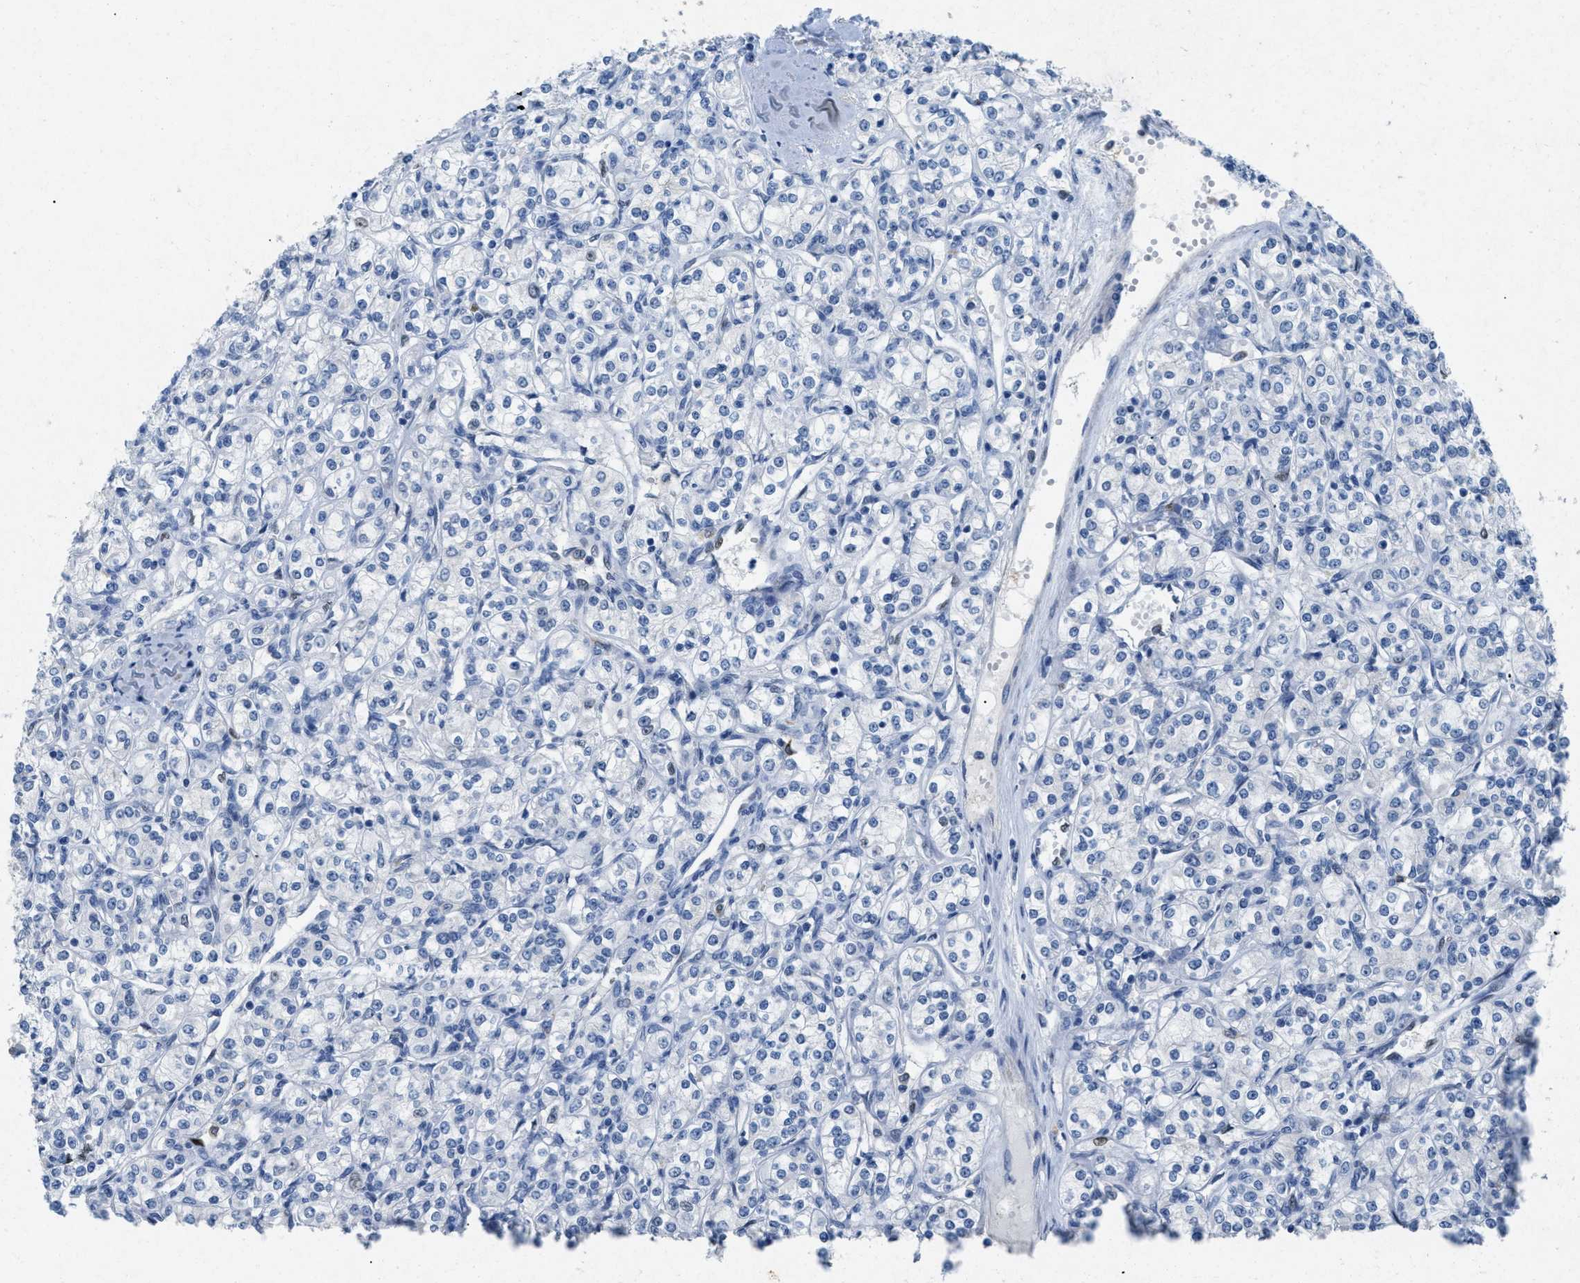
{"staining": {"intensity": "negative", "quantity": "none", "location": "none"}, "tissue": "renal cancer", "cell_type": "Tumor cells", "image_type": "cancer", "snomed": [{"axis": "morphology", "description": "Adenocarcinoma, NOS"}, {"axis": "topography", "description": "Kidney"}], "caption": "This micrograph is of renal cancer (adenocarcinoma) stained with IHC to label a protein in brown with the nuclei are counter-stained blue. There is no positivity in tumor cells.", "gene": "TASOR", "patient": {"sex": "male", "age": 77}}